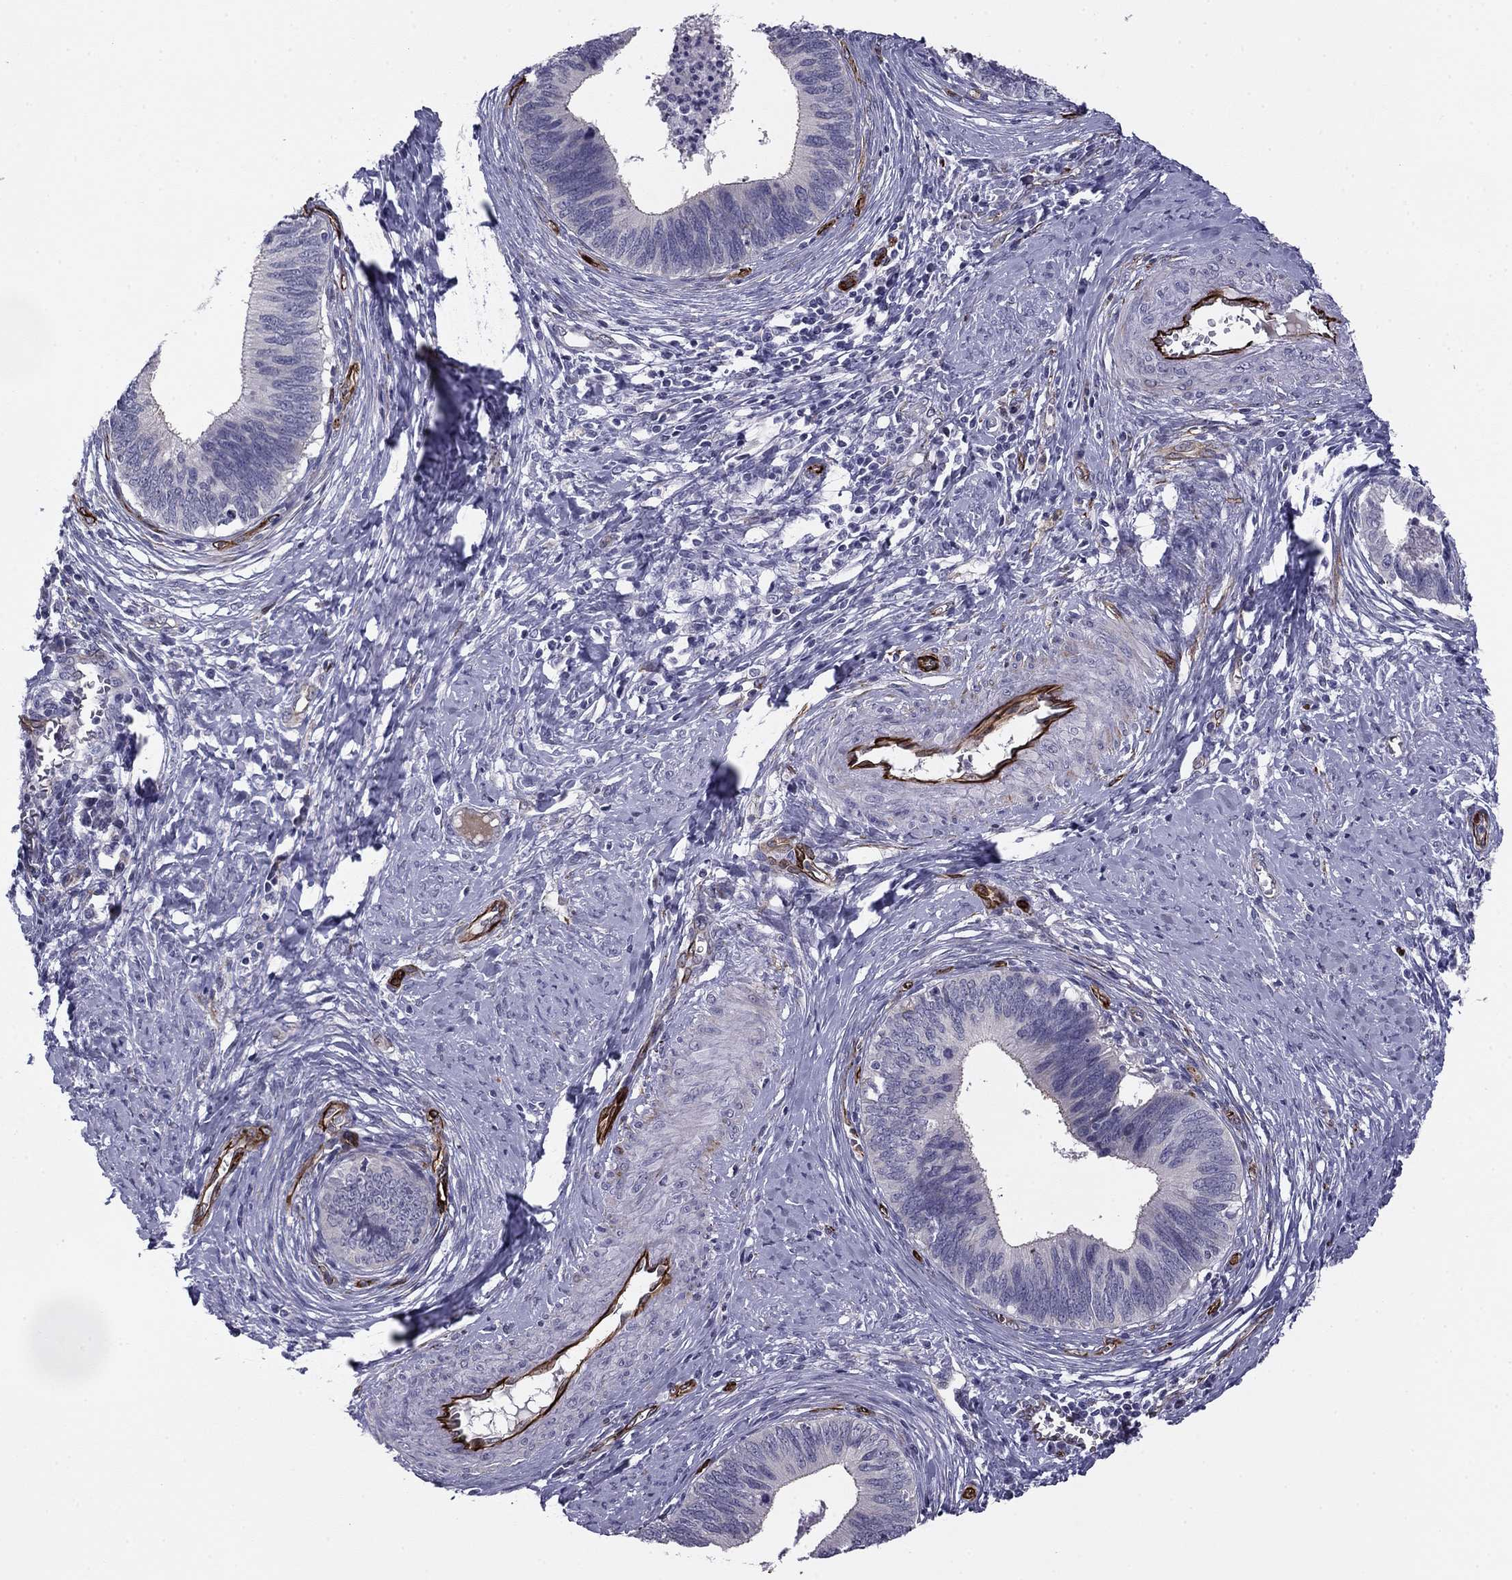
{"staining": {"intensity": "negative", "quantity": "none", "location": "none"}, "tissue": "cervical cancer", "cell_type": "Tumor cells", "image_type": "cancer", "snomed": [{"axis": "morphology", "description": "Adenocarcinoma, NOS"}, {"axis": "topography", "description": "Cervix"}], "caption": "Immunohistochemistry photomicrograph of neoplastic tissue: human cervical adenocarcinoma stained with DAB displays no significant protein positivity in tumor cells. (DAB (3,3'-diaminobenzidine) IHC visualized using brightfield microscopy, high magnification).", "gene": "ANKS4B", "patient": {"sex": "female", "age": 42}}